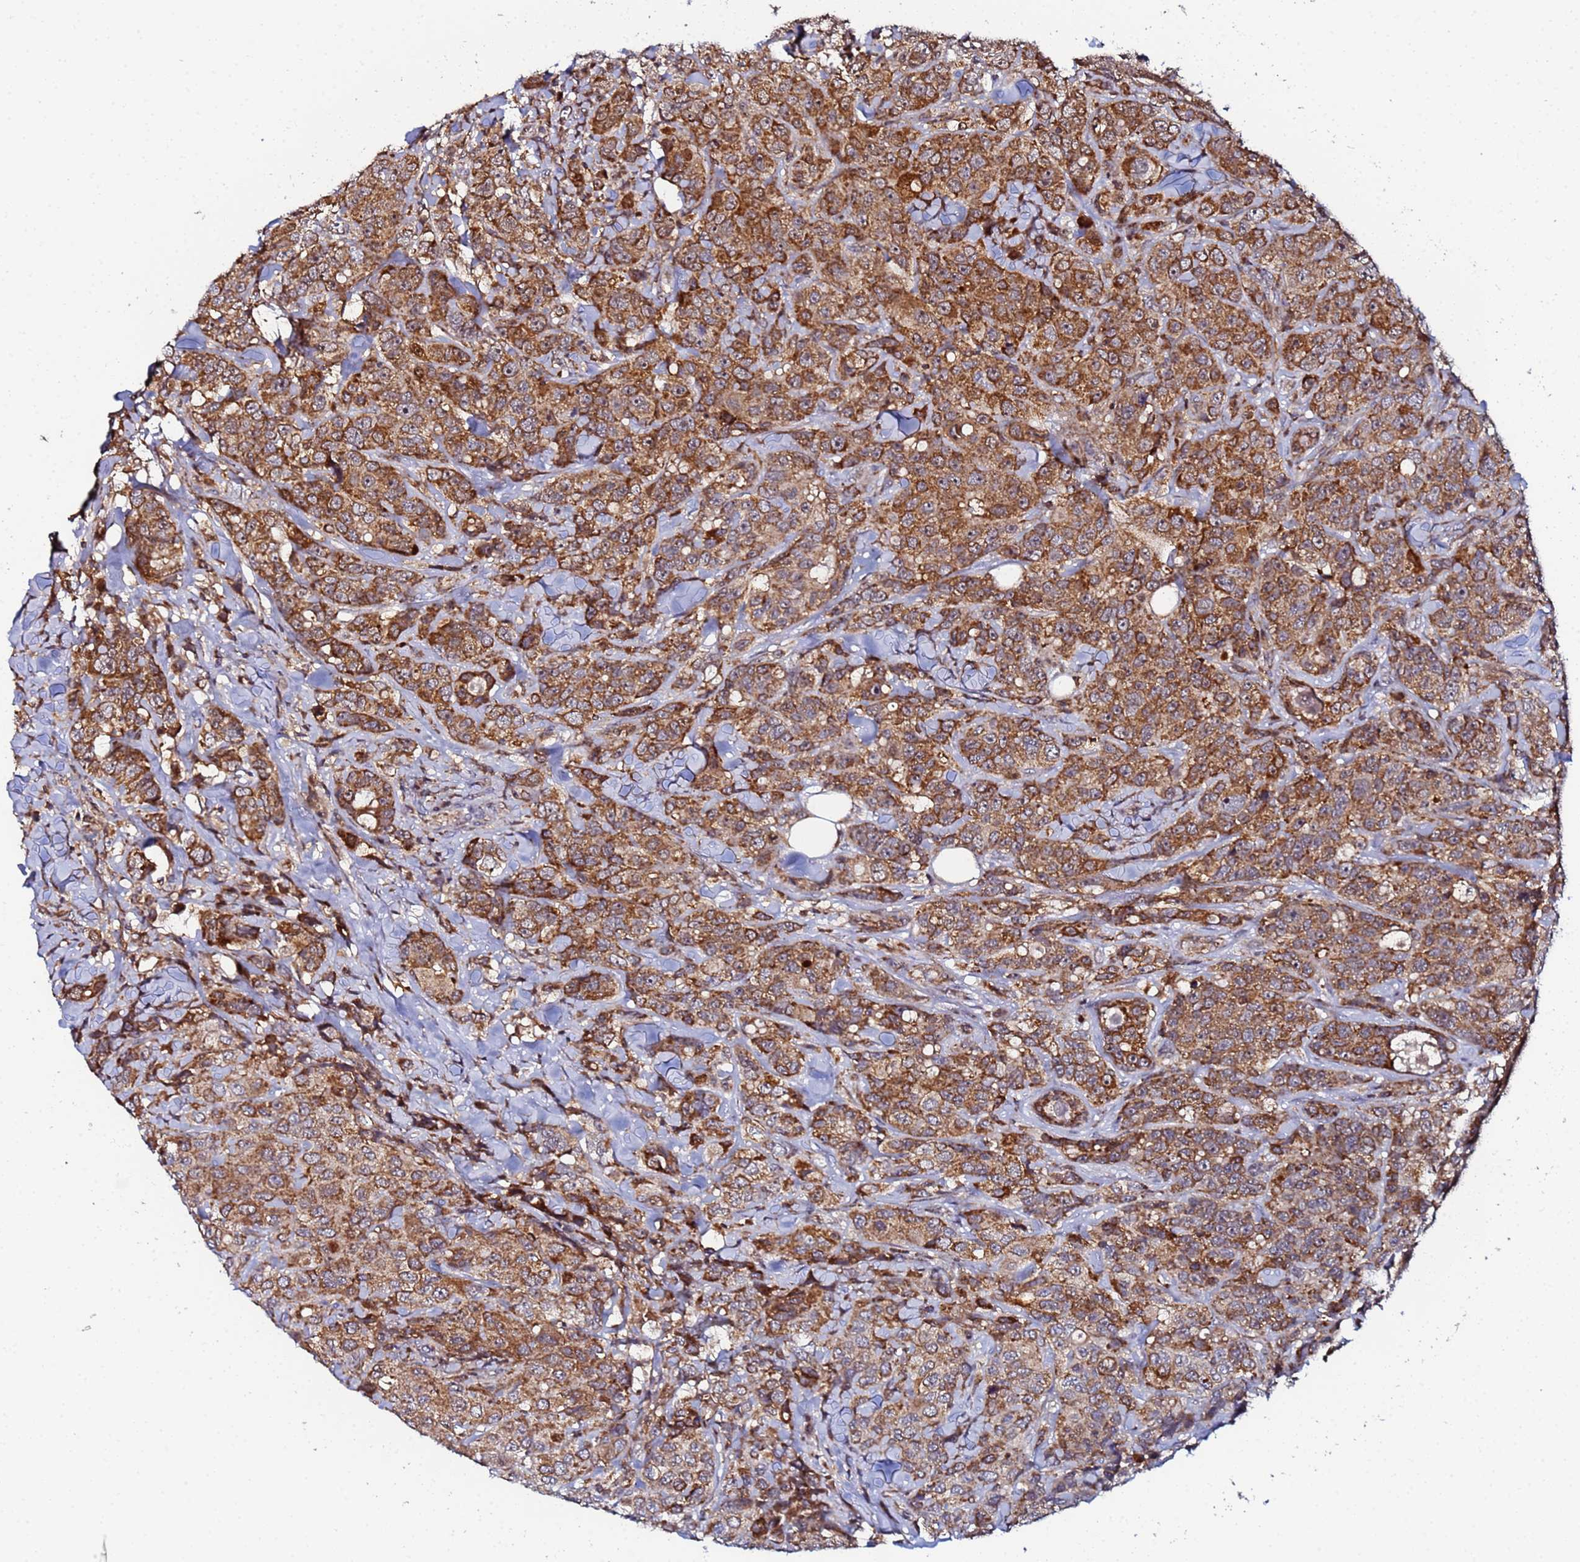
{"staining": {"intensity": "moderate", "quantity": ">75%", "location": "cytoplasmic/membranous"}, "tissue": "breast cancer", "cell_type": "Tumor cells", "image_type": "cancer", "snomed": [{"axis": "morphology", "description": "Duct carcinoma"}, {"axis": "topography", "description": "Breast"}], "caption": "A brown stain shows moderate cytoplasmic/membranous expression of a protein in human breast intraductal carcinoma tumor cells.", "gene": "CCDC127", "patient": {"sex": "female", "age": 43}}